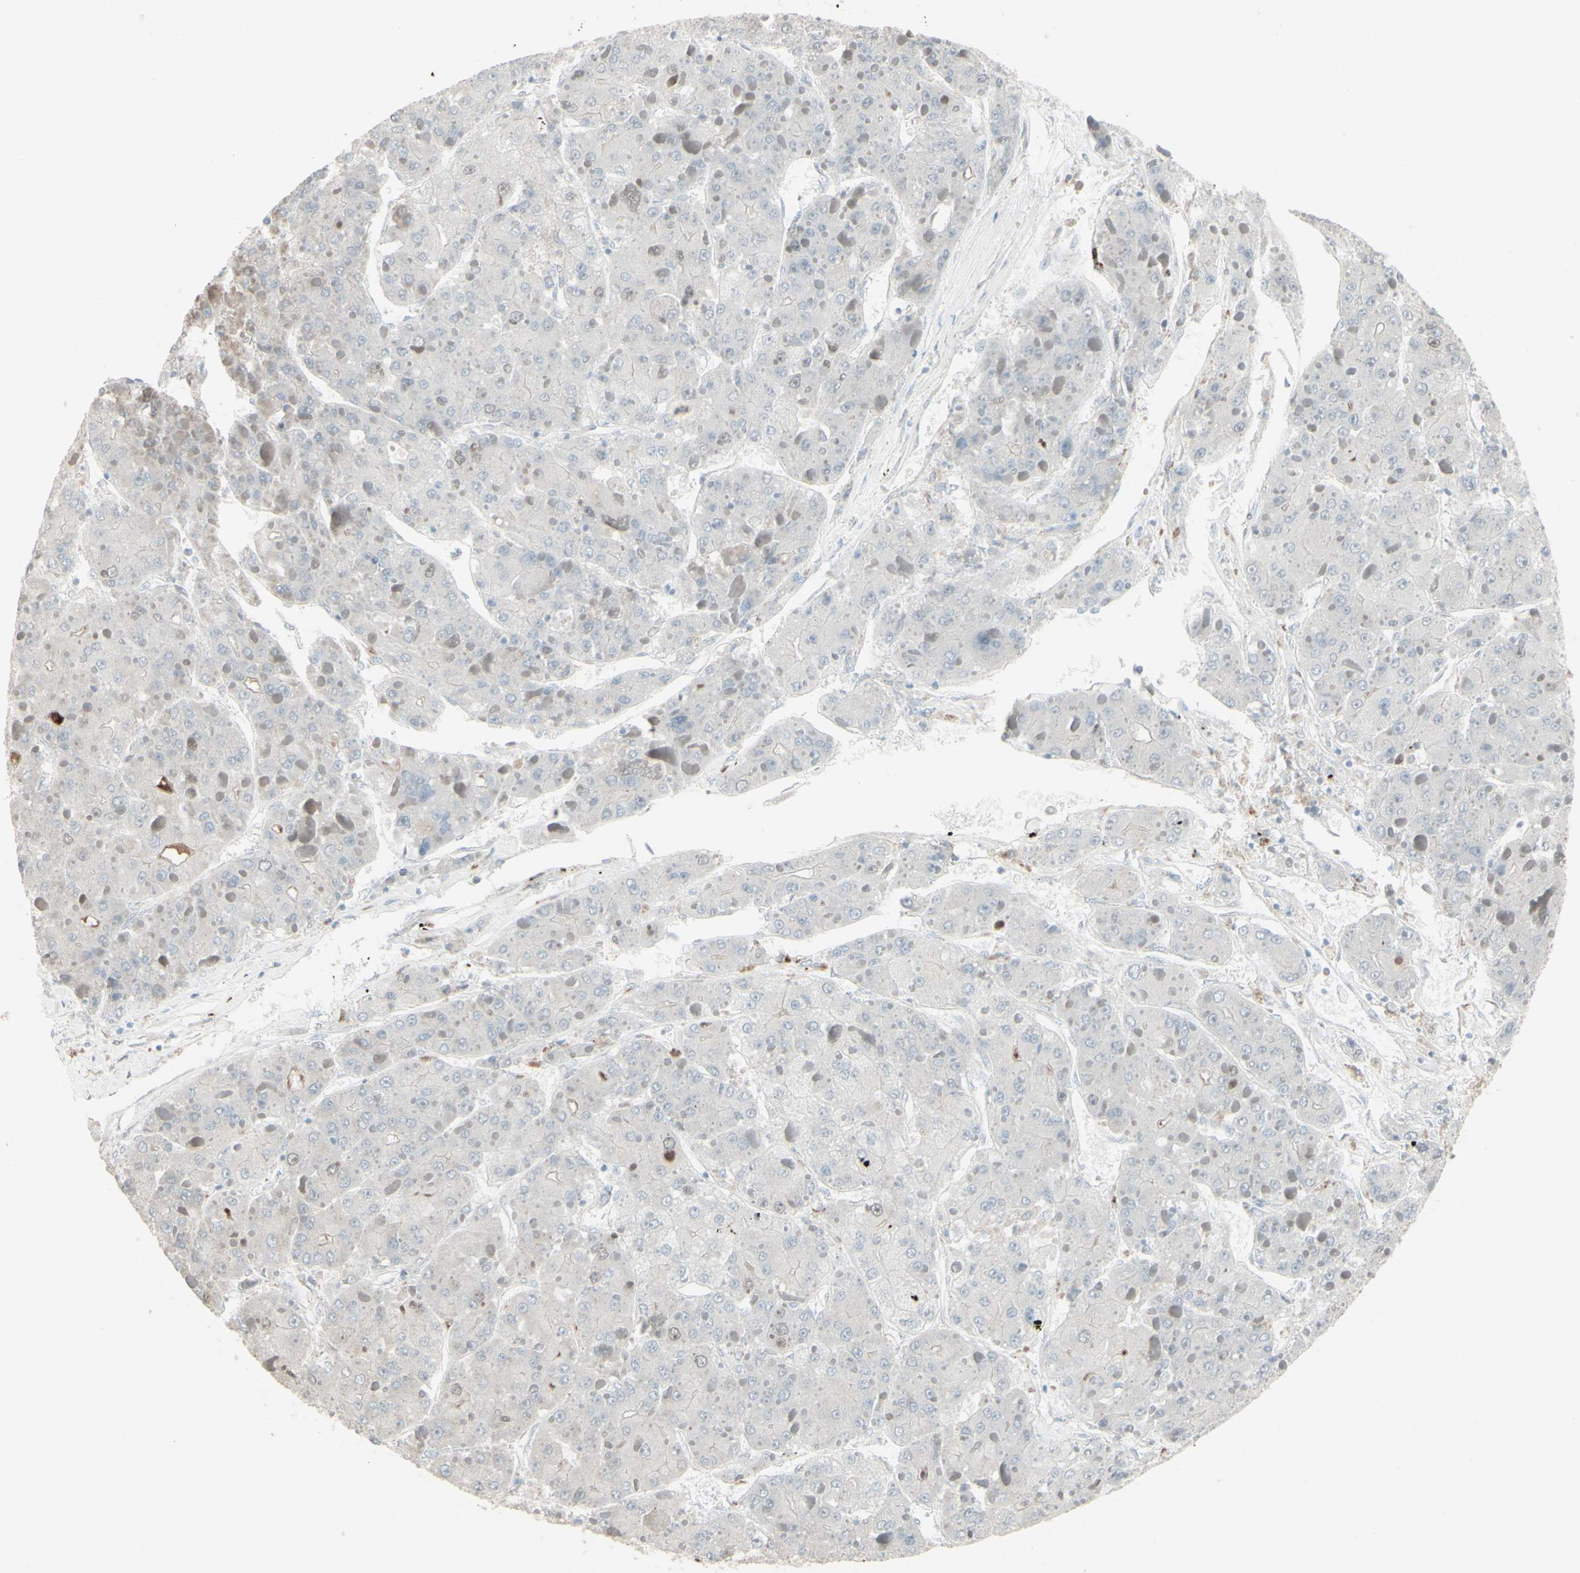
{"staining": {"intensity": "negative", "quantity": "none", "location": "none"}, "tissue": "liver cancer", "cell_type": "Tumor cells", "image_type": "cancer", "snomed": [{"axis": "morphology", "description": "Carcinoma, Hepatocellular, NOS"}, {"axis": "topography", "description": "Liver"}], "caption": "Protein analysis of liver cancer shows no significant staining in tumor cells. The staining is performed using DAB (3,3'-diaminobenzidine) brown chromogen with nuclei counter-stained in using hematoxylin.", "gene": "GMNN", "patient": {"sex": "female", "age": 73}}